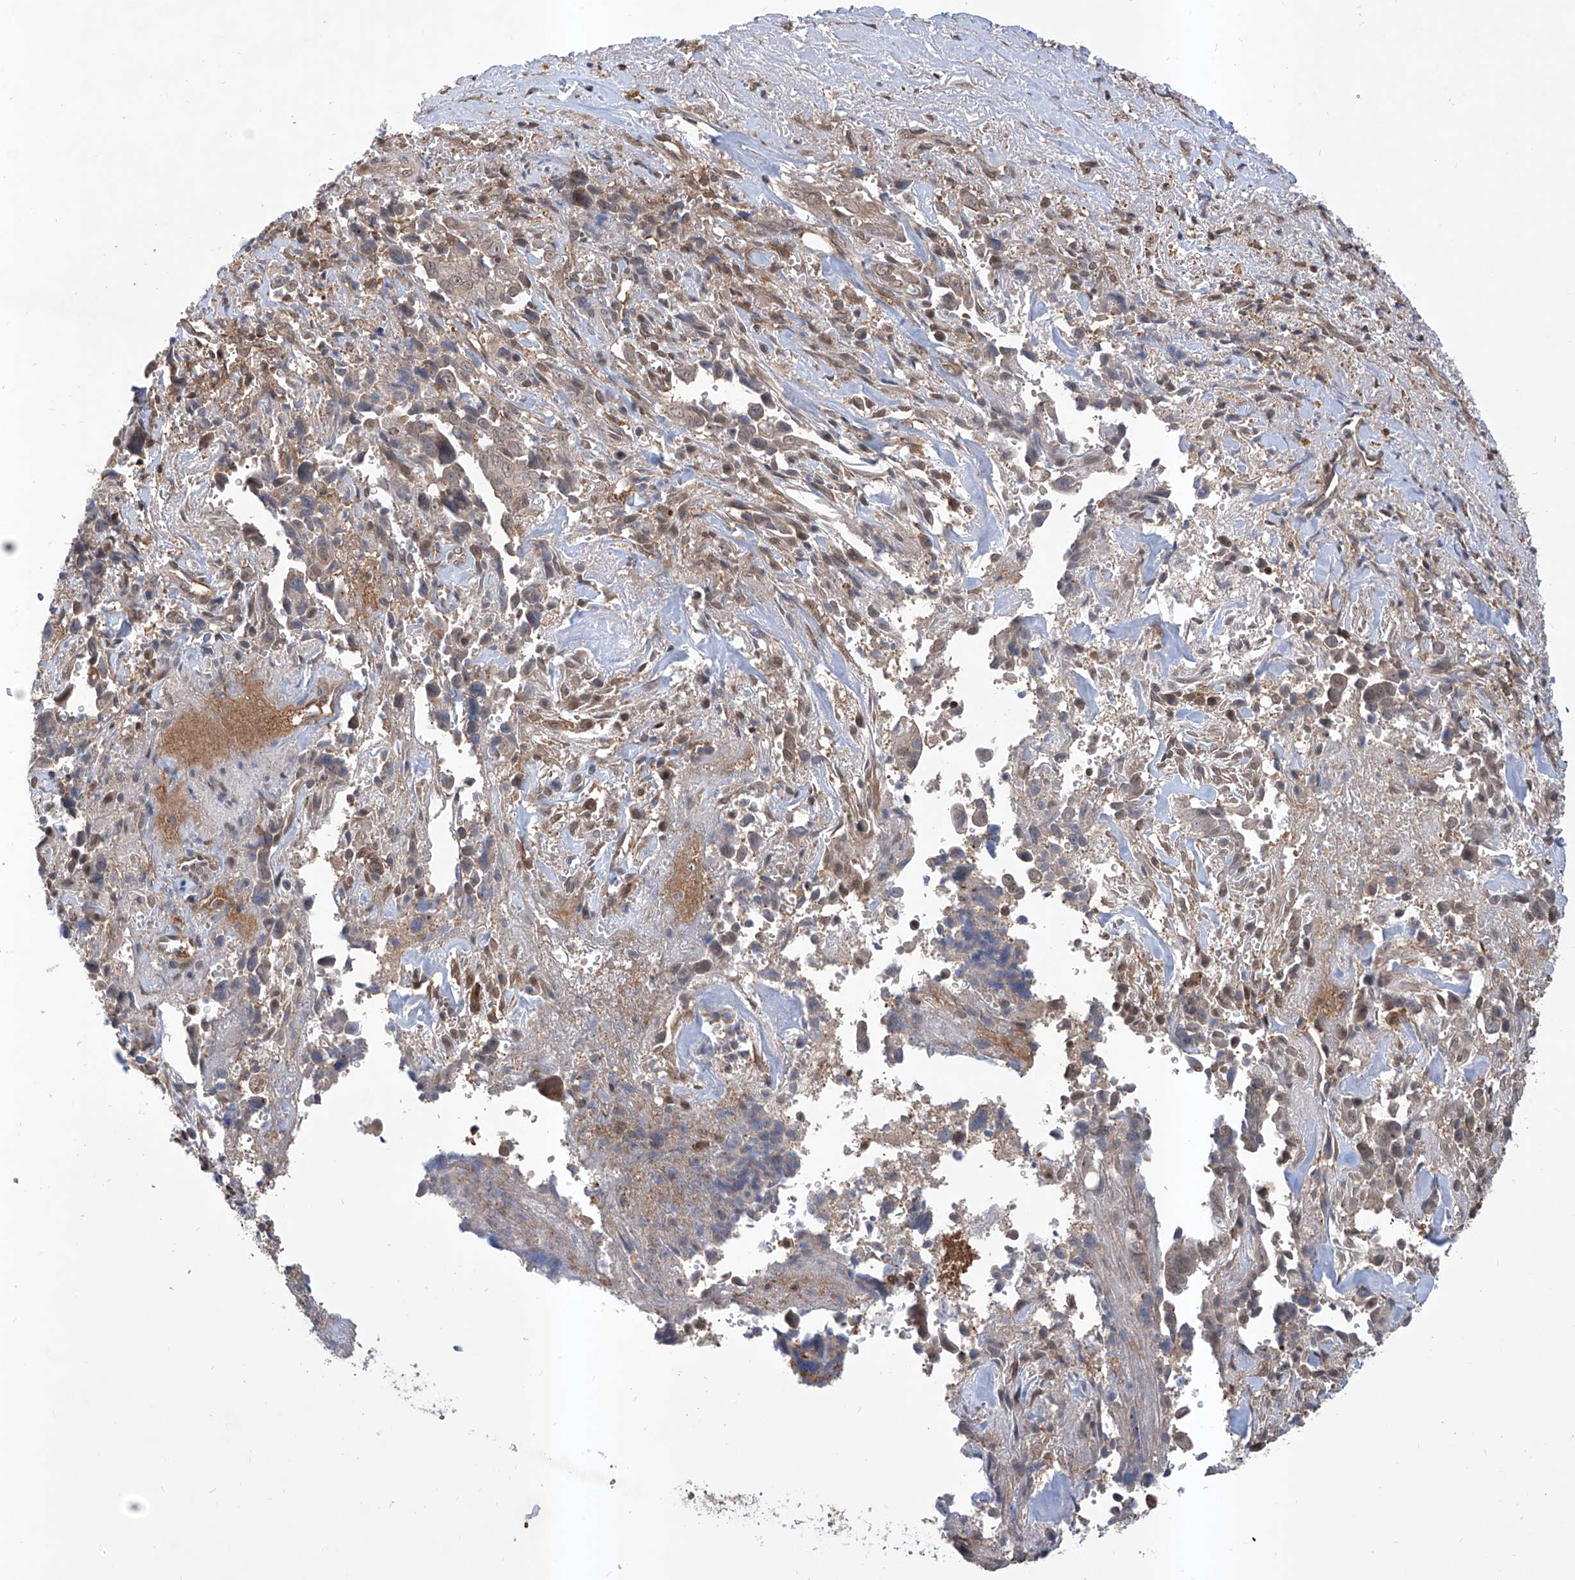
{"staining": {"intensity": "moderate", "quantity": "<25%", "location": "cytoplasmic/membranous,nuclear"}, "tissue": "liver cancer", "cell_type": "Tumor cells", "image_type": "cancer", "snomed": [{"axis": "morphology", "description": "Cholangiocarcinoma"}, {"axis": "topography", "description": "Liver"}], "caption": "IHC histopathology image of liver cholangiocarcinoma stained for a protein (brown), which shows low levels of moderate cytoplasmic/membranous and nuclear positivity in about <25% of tumor cells.", "gene": "HOXC8", "patient": {"sex": "female", "age": 79}}